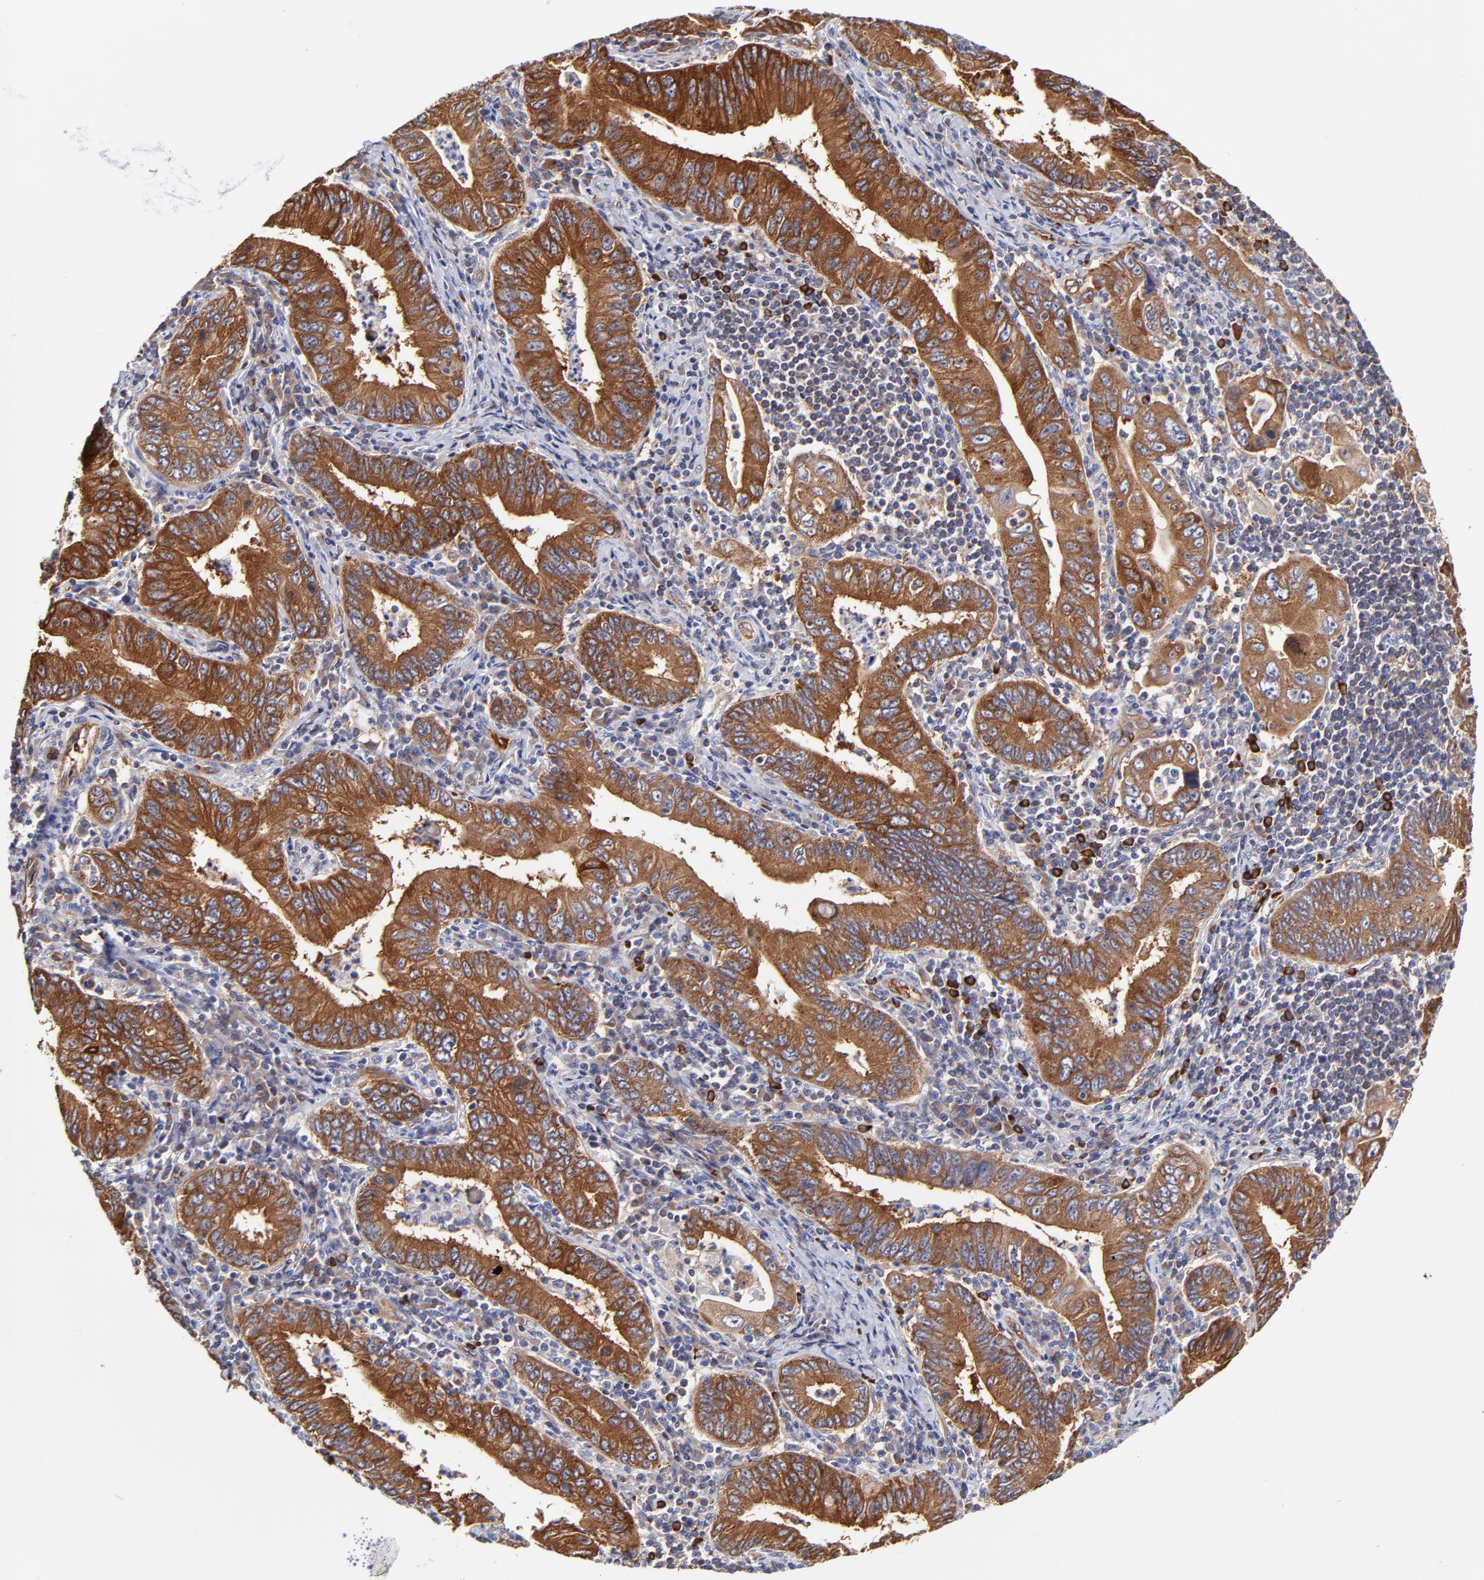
{"staining": {"intensity": "strong", "quantity": ">75%", "location": "cytoplasmic/membranous"}, "tissue": "stomach cancer", "cell_type": "Tumor cells", "image_type": "cancer", "snomed": [{"axis": "morphology", "description": "Normal tissue, NOS"}, {"axis": "morphology", "description": "Adenocarcinoma, NOS"}, {"axis": "topography", "description": "Esophagus"}, {"axis": "topography", "description": "Stomach, upper"}, {"axis": "topography", "description": "Peripheral nerve tissue"}], "caption": "Immunohistochemistry staining of adenocarcinoma (stomach), which reveals high levels of strong cytoplasmic/membranous staining in about >75% of tumor cells indicating strong cytoplasmic/membranous protein positivity. The staining was performed using DAB (3,3'-diaminobenzidine) (brown) for protein detection and nuclei were counterstained in hematoxylin (blue).", "gene": "CD2AP", "patient": {"sex": "male", "age": 62}}